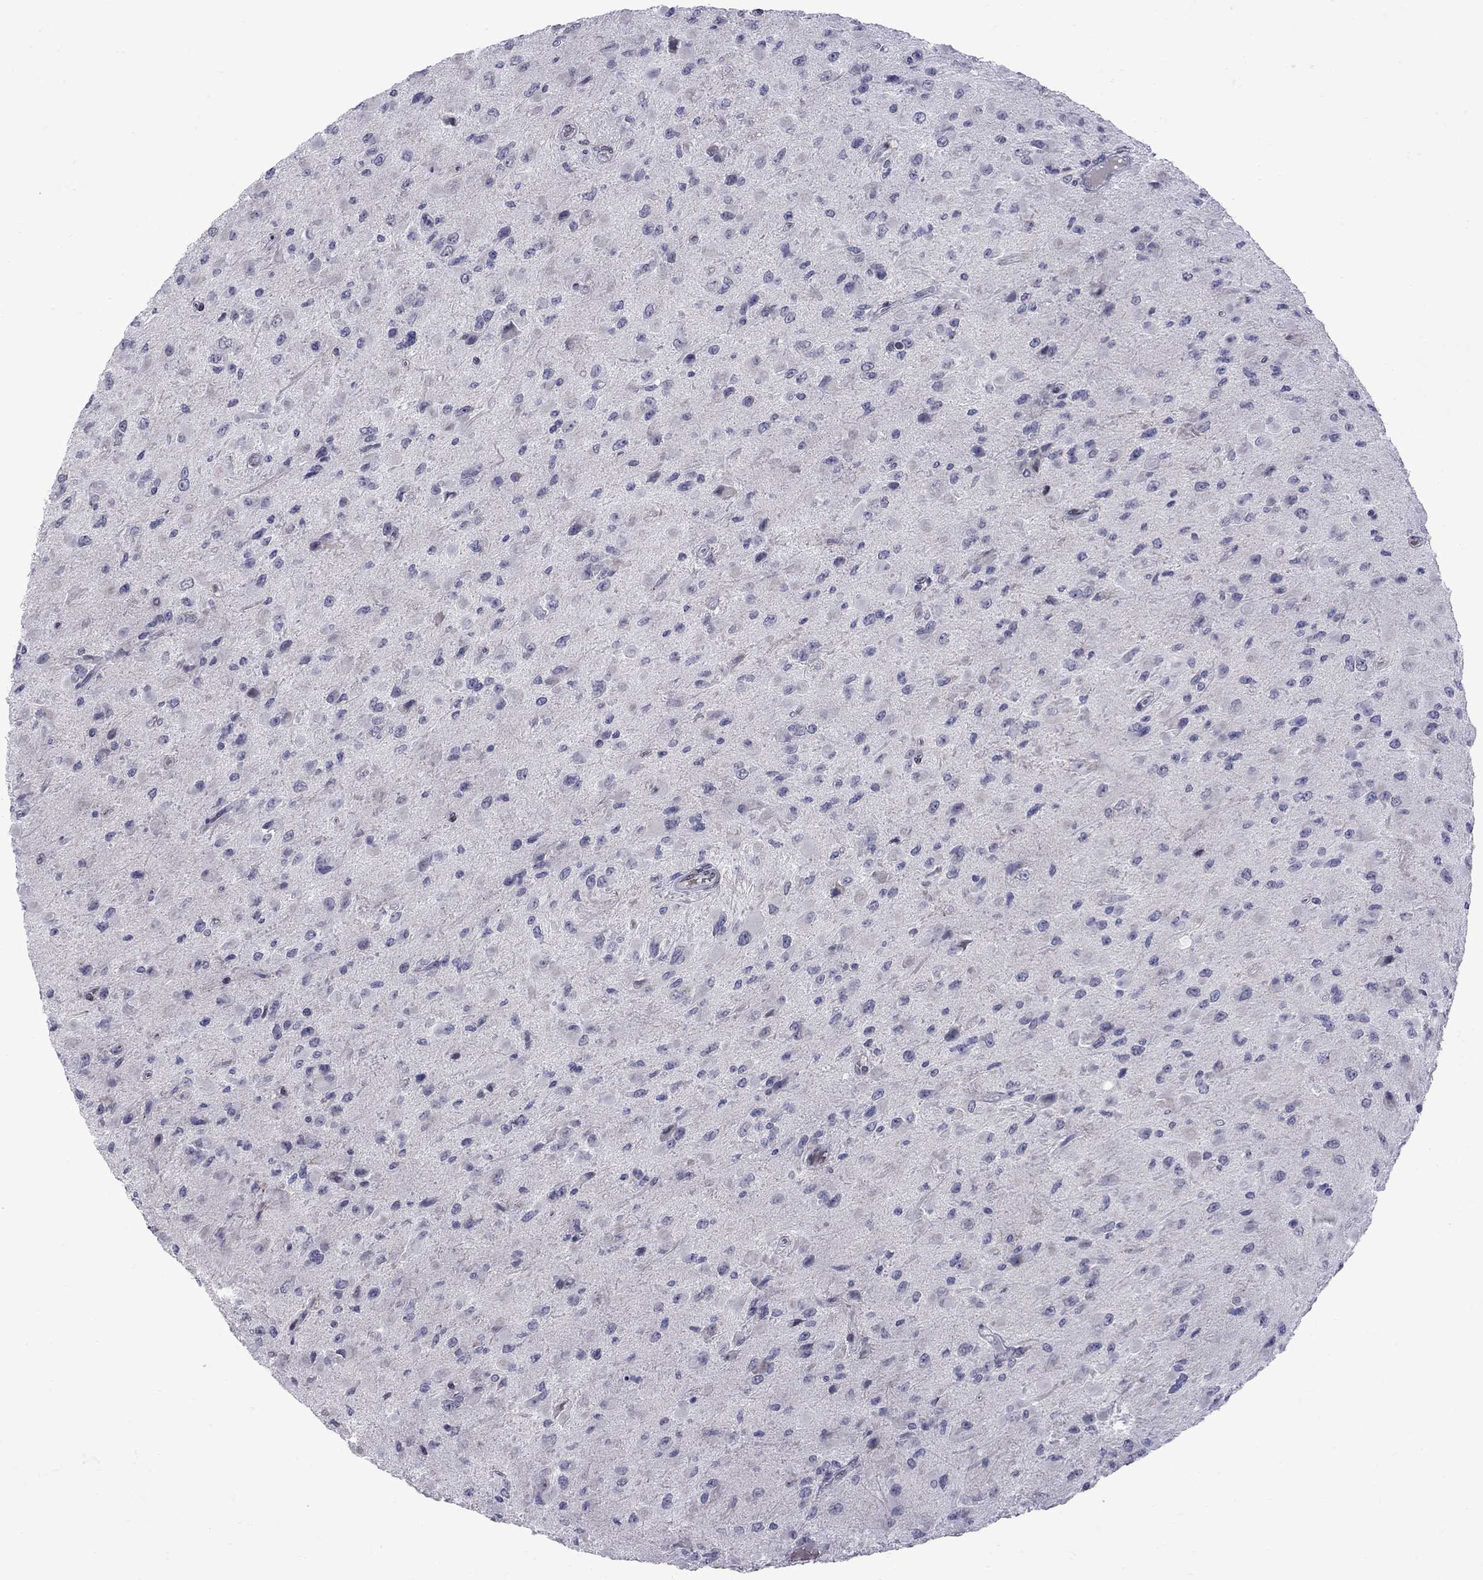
{"staining": {"intensity": "negative", "quantity": "none", "location": "none"}, "tissue": "glioma", "cell_type": "Tumor cells", "image_type": "cancer", "snomed": [{"axis": "morphology", "description": "Glioma, malignant, High grade"}, {"axis": "topography", "description": "Cerebral cortex"}], "caption": "Glioma stained for a protein using immunohistochemistry displays no expression tumor cells.", "gene": "CLTCL1", "patient": {"sex": "male", "age": 35}}